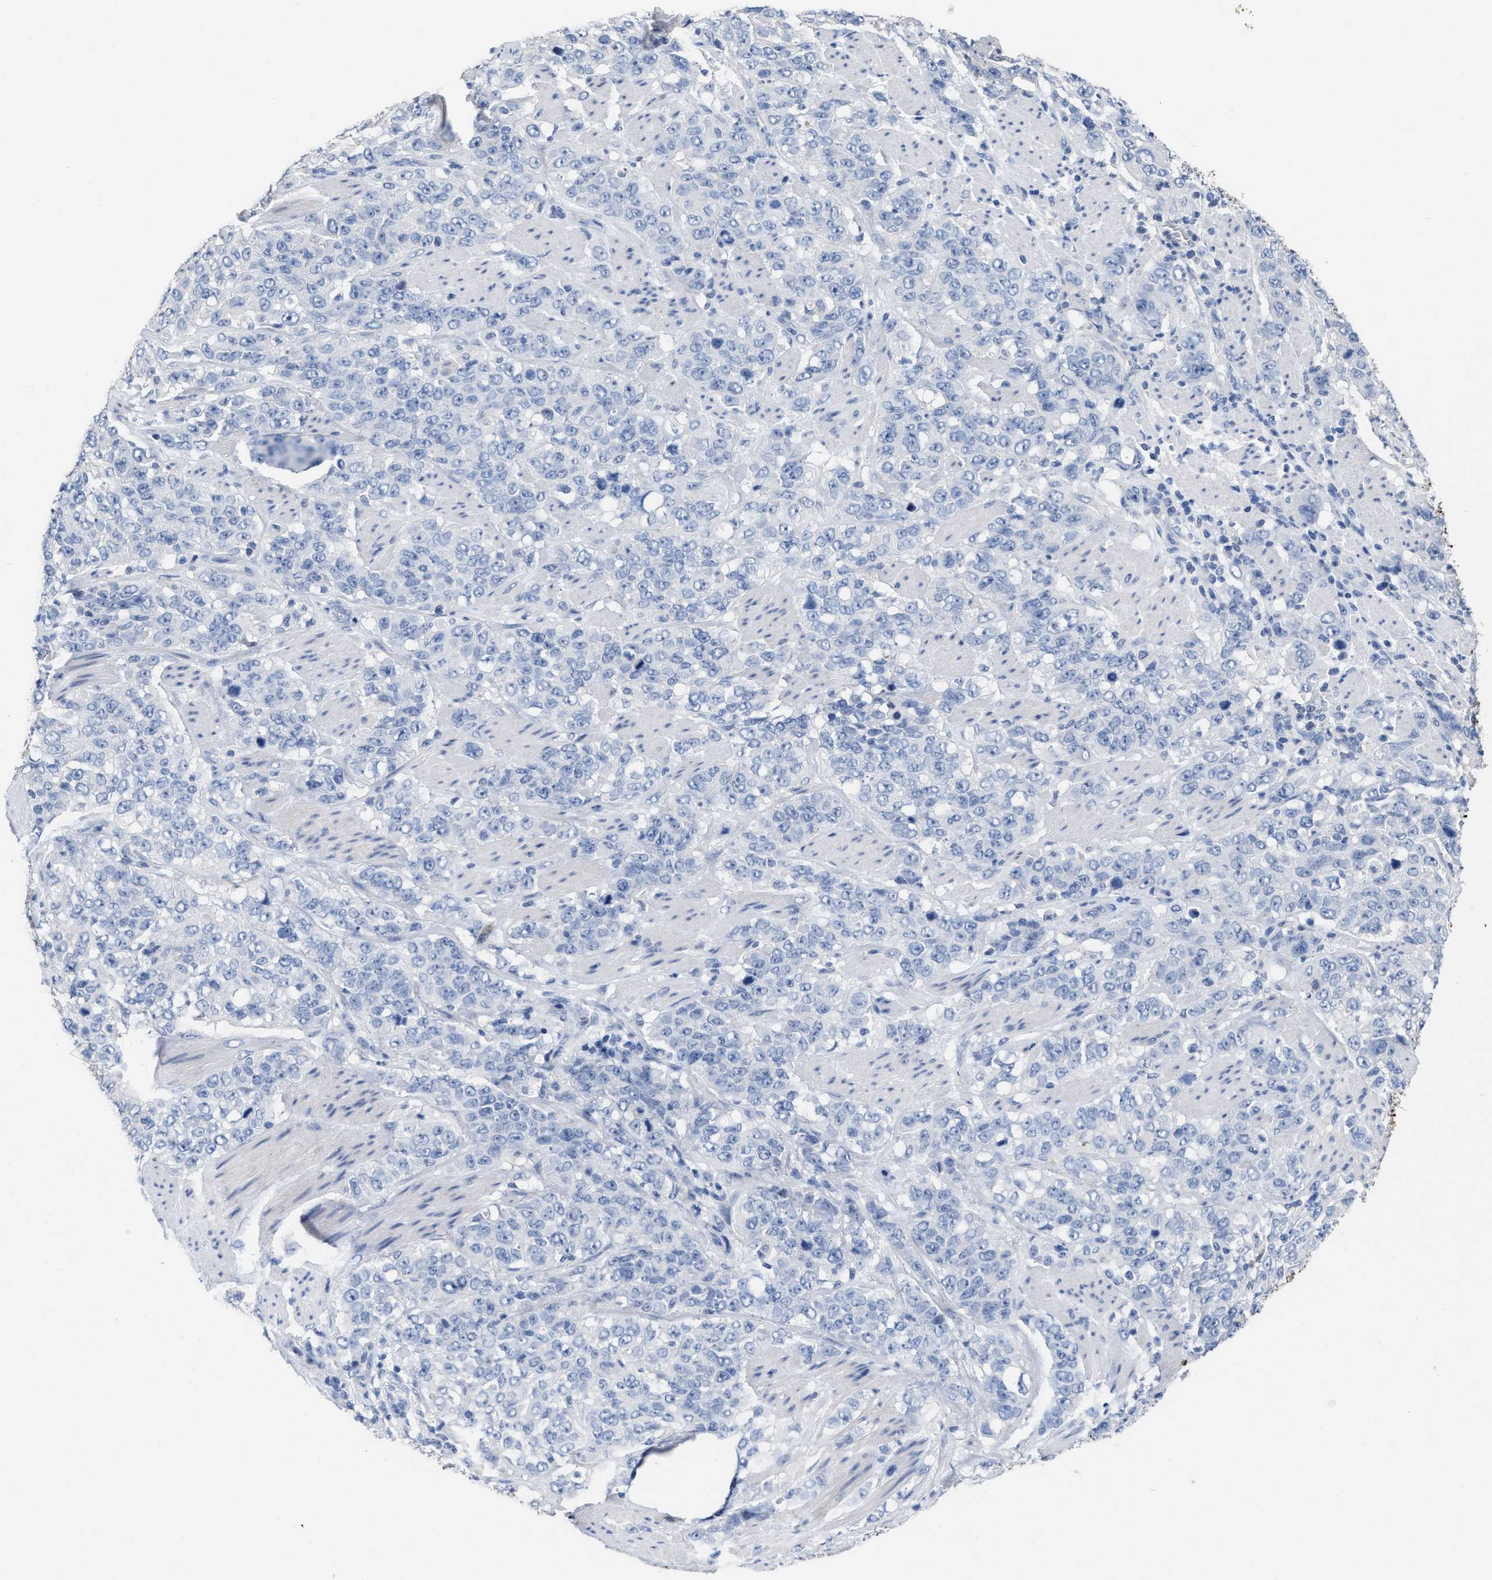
{"staining": {"intensity": "negative", "quantity": "none", "location": "none"}, "tissue": "stomach cancer", "cell_type": "Tumor cells", "image_type": "cancer", "snomed": [{"axis": "morphology", "description": "Adenocarcinoma, NOS"}, {"axis": "topography", "description": "Stomach"}], "caption": "Immunohistochemistry of stomach cancer (adenocarcinoma) shows no expression in tumor cells. The staining is performed using DAB brown chromogen with nuclei counter-stained in using hematoxylin.", "gene": "CEACAM5", "patient": {"sex": "male", "age": 48}}